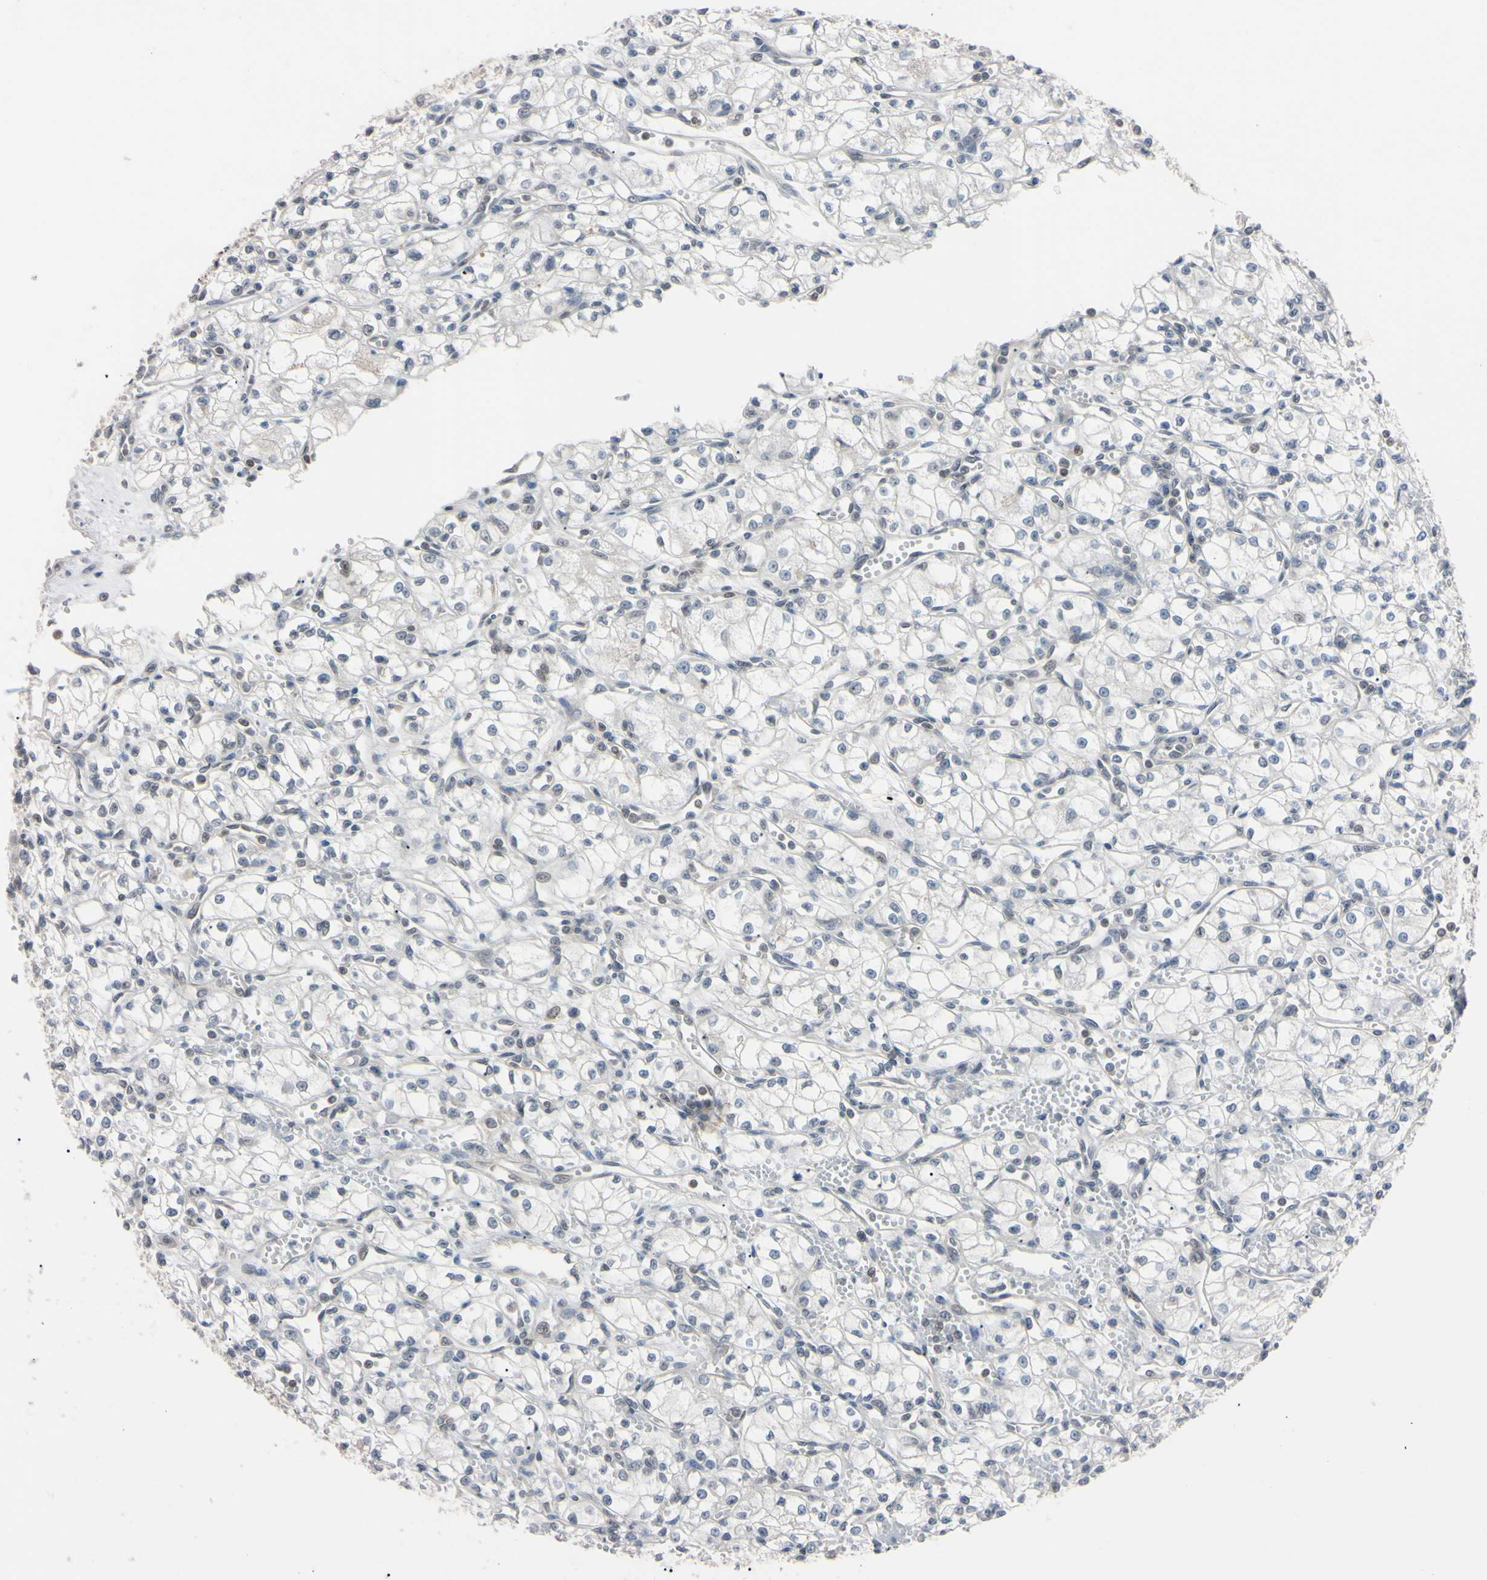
{"staining": {"intensity": "negative", "quantity": "none", "location": "none"}, "tissue": "renal cancer", "cell_type": "Tumor cells", "image_type": "cancer", "snomed": [{"axis": "morphology", "description": "Normal tissue, NOS"}, {"axis": "morphology", "description": "Adenocarcinoma, NOS"}, {"axis": "topography", "description": "Kidney"}], "caption": "Renal cancer was stained to show a protein in brown. There is no significant expression in tumor cells. (Stains: DAB (3,3'-diaminobenzidine) immunohistochemistry with hematoxylin counter stain, Microscopy: brightfield microscopy at high magnification).", "gene": "UBE2I", "patient": {"sex": "male", "age": 59}}